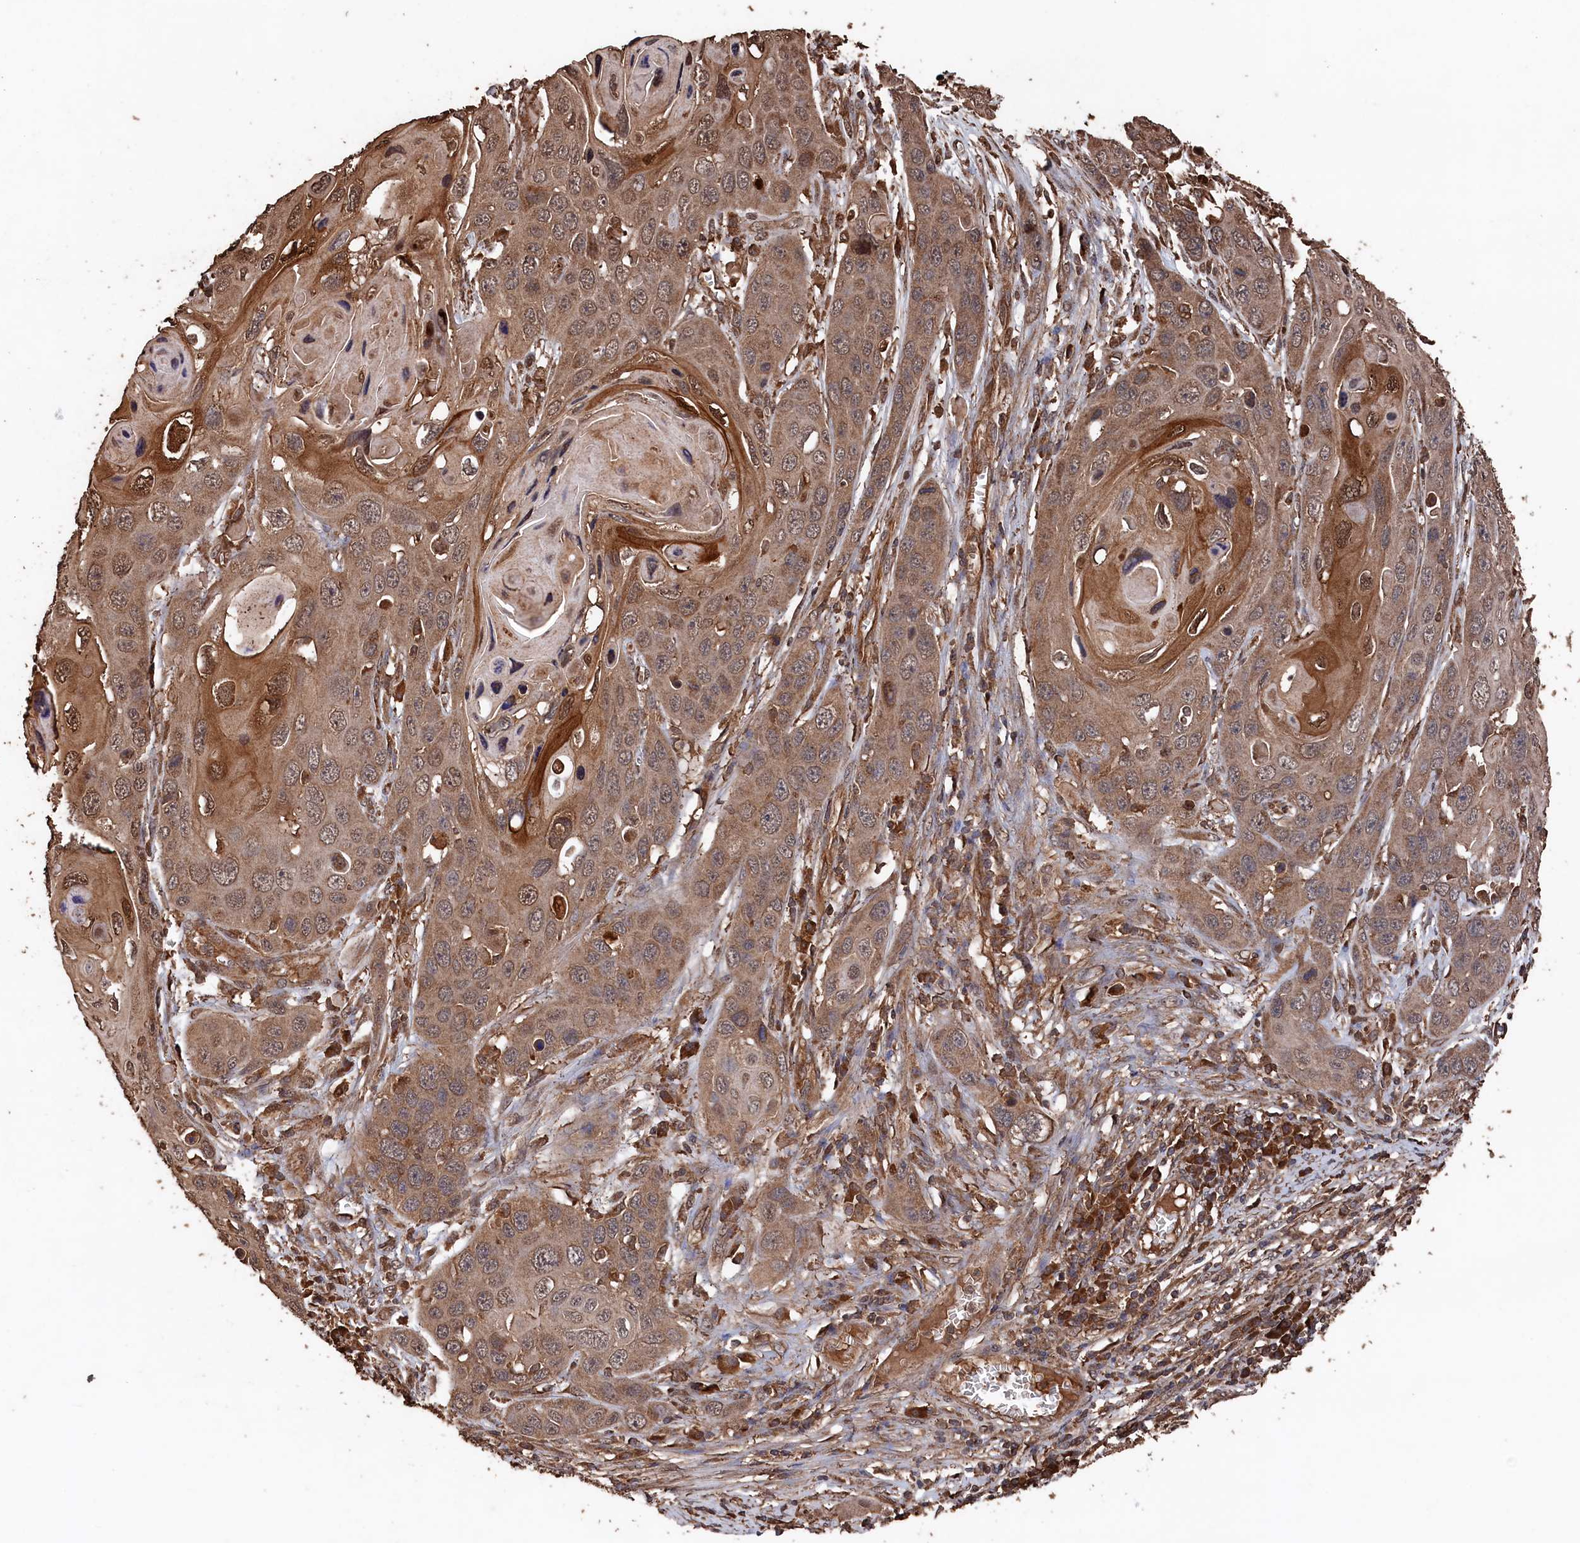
{"staining": {"intensity": "moderate", "quantity": ">75%", "location": "cytoplasmic/membranous"}, "tissue": "skin cancer", "cell_type": "Tumor cells", "image_type": "cancer", "snomed": [{"axis": "morphology", "description": "Squamous cell carcinoma, NOS"}, {"axis": "topography", "description": "Skin"}], "caption": "Immunohistochemical staining of human skin cancer reveals moderate cytoplasmic/membranous protein expression in approximately >75% of tumor cells.", "gene": "SNX33", "patient": {"sex": "male", "age": 55}}